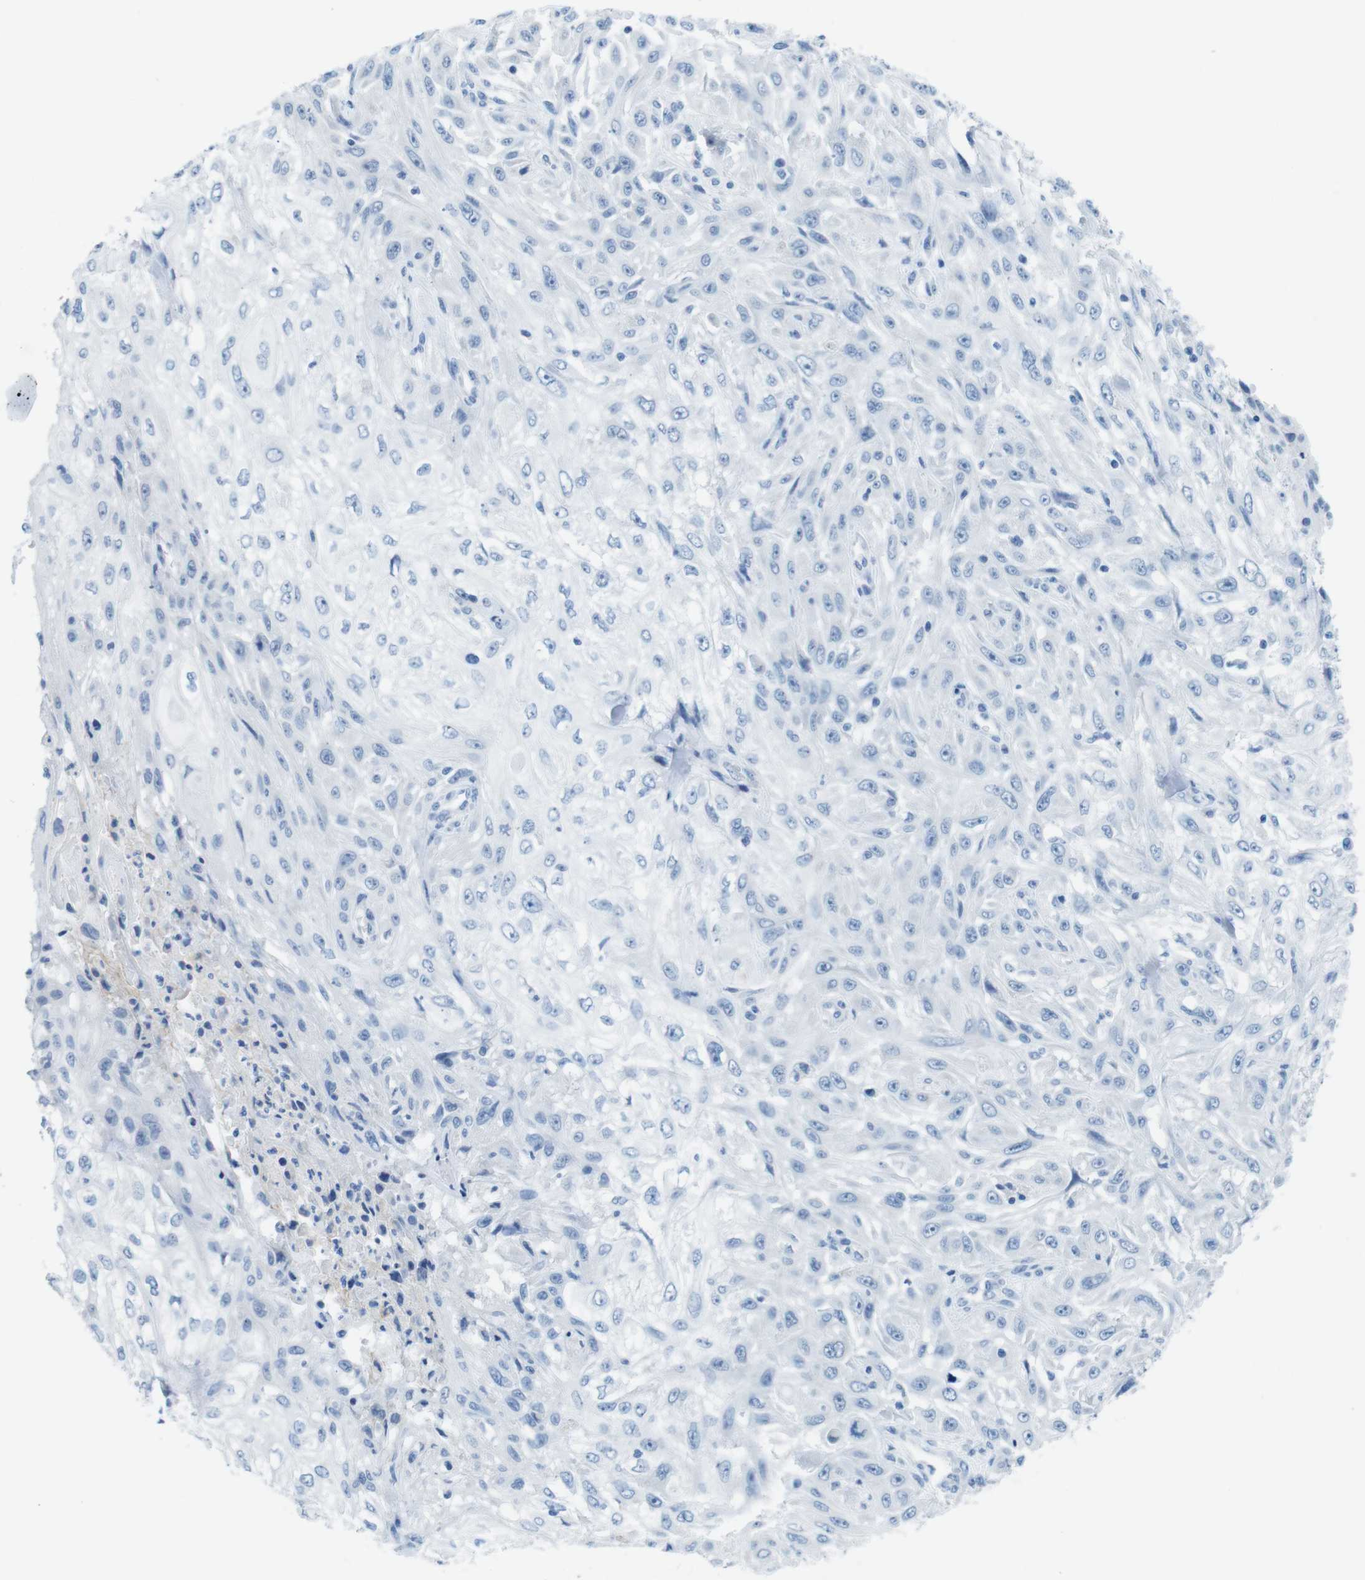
{"staining": {"intensity": "negative", "quantity": "none", "location": "none"}, "tissue": "skin cancer", "cell_type": "Tumor cells", "image_type": "cancer", "snomed": [{"axis": "morphology", "description": "Squamous cell carcinoma, NOS"}, {"axis": "topography", "description": "Skin"}], "caption": "The photomicrograph demonstrates no significant positivity in tumor cells of squamous cell carcinoma (skin).", "gene": "GAP43", "patient": {"sex": "male", "age": 75}}